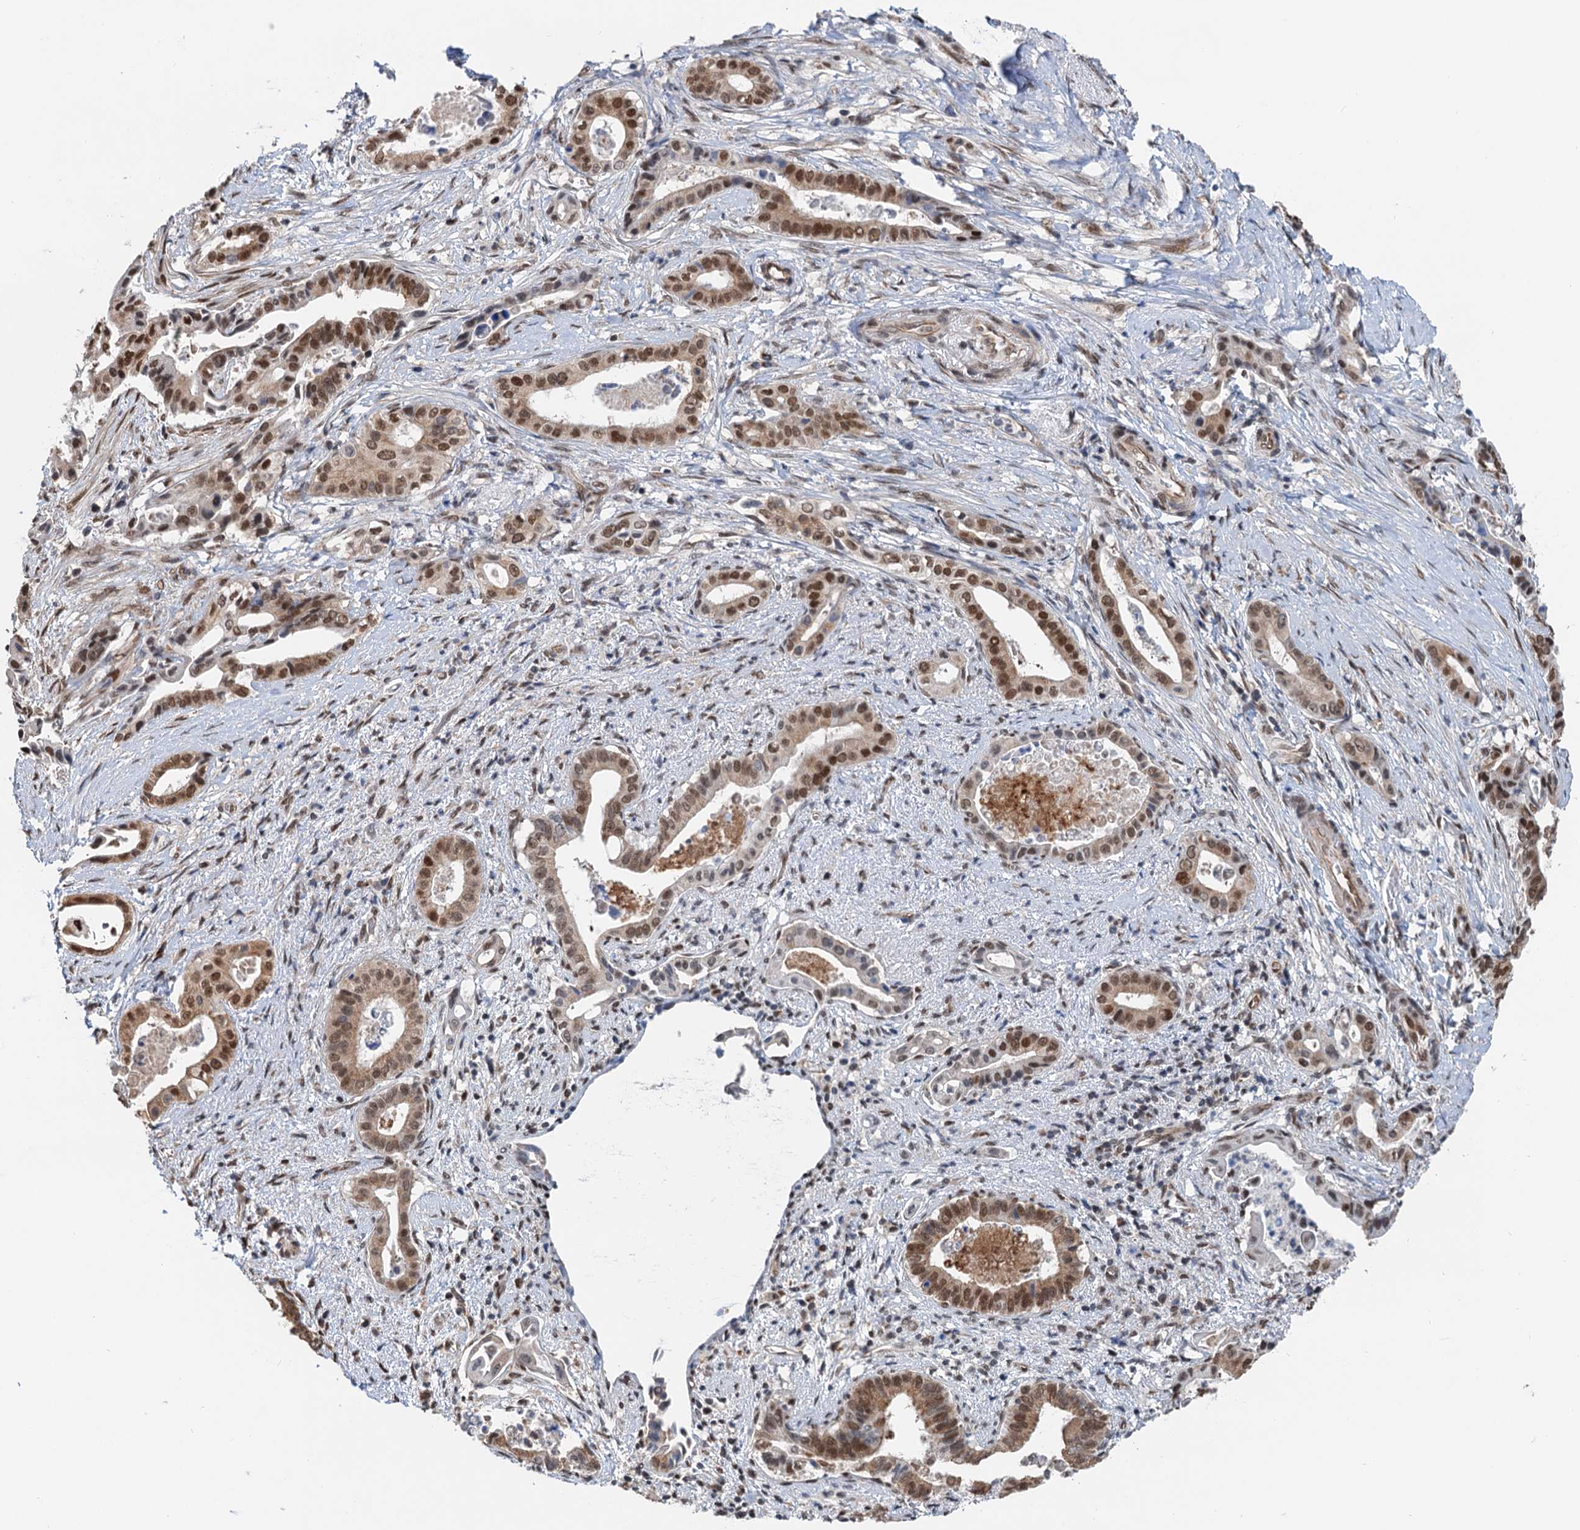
{"staining": {"intensity": "moderate", "quantity": ">75%", "location": "nuclear"}, "tissue": "pancreatic cancer", "cell_type": "Tumor cells", "image_type": "cancer", "snomed": [{"axis": "morphology", "description": "Adenocarcinoma, NOS"}, {"axis": "topography", "description": "Pancreas"}], "caption": "The image shows a brown stain indicating the presence of a protein in the nuclear of tumor cells in pancreatic cancer (adenocarcinoma).", "gene": "CFDP1", "patient": {"sex": "female", "age": 77}}